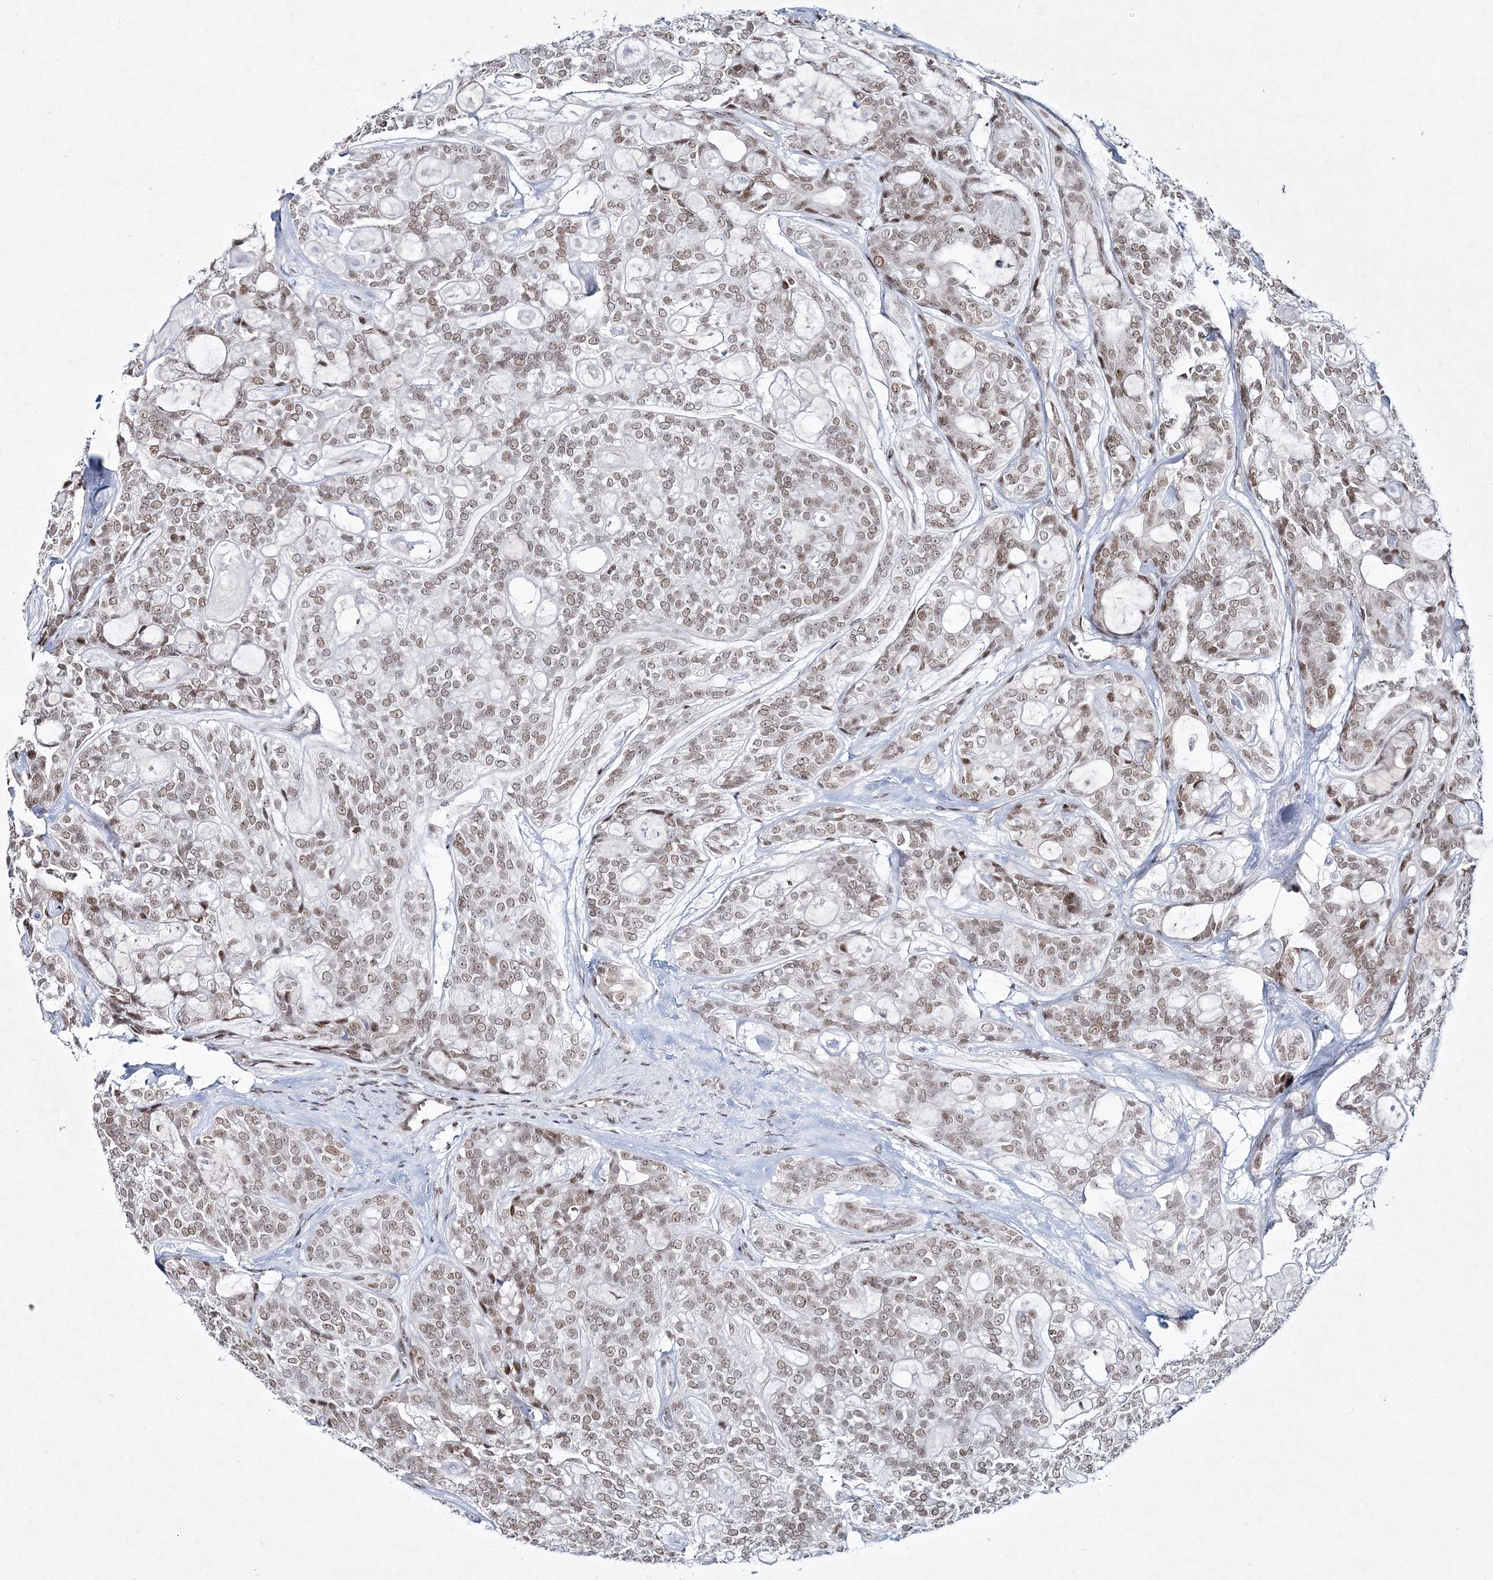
{"staining": {"intensity": "weak", "quantity": ">75%", "location": "nuclear"}, "tissue": "head and neck cancer", "cell_type": "Tumor cells", "image_type": "cancer", "snomed": [{"axis": "morphology", "description": "Adenocarcinoma, NOS"}, {"axis": "topography", "description": "Head-Neck"}], "caption": "Head and neck cancer stained with DAB (3,3'-diaminobenzidine) IHC exhibits low levels of weak nuclear staining in approximately >75% of tumor cells.", "gene": "LRRFIP2", "patient": {"sex": "male", "age": 66}}